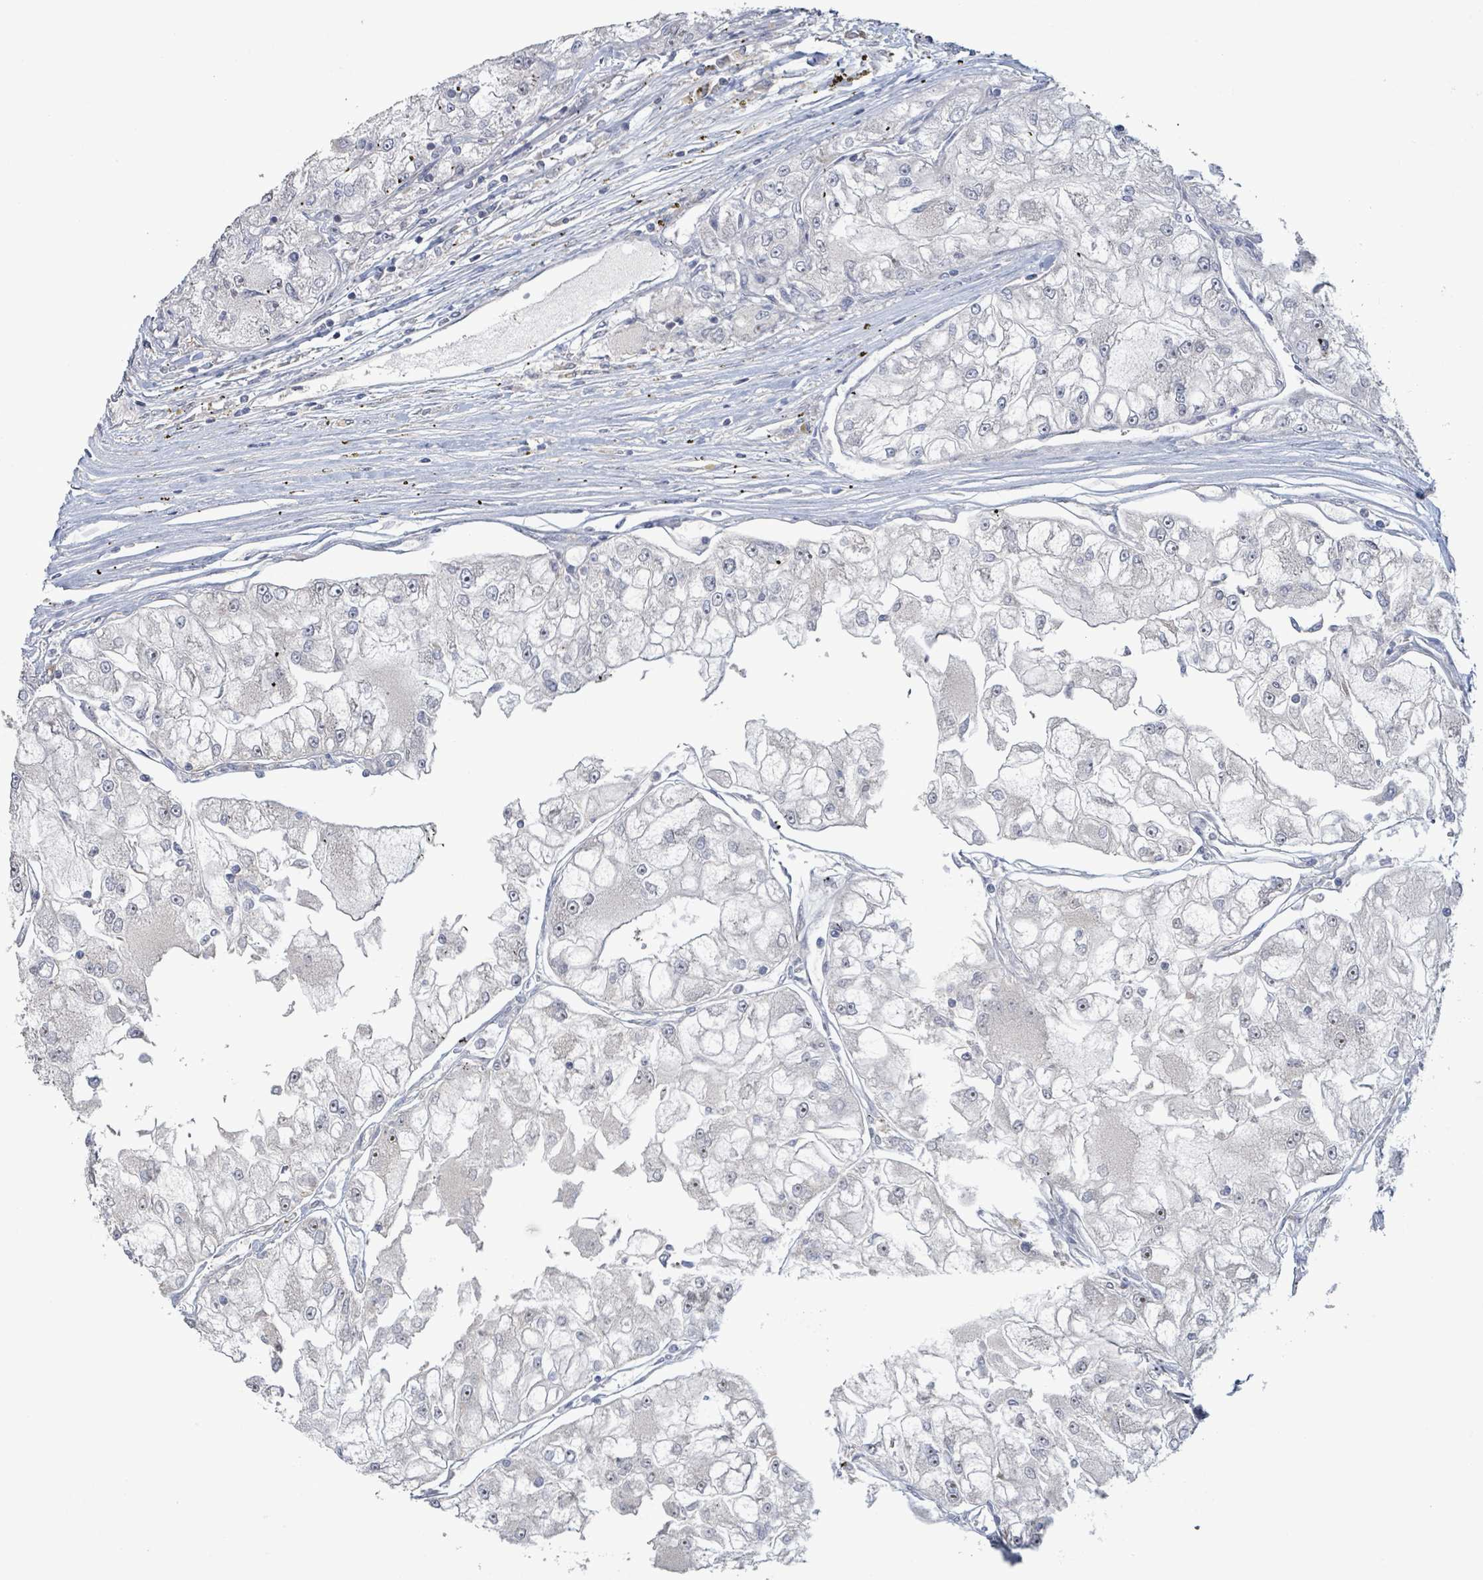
{"staining": {"intensity": "negative", "quantity": "none", "location": "none"}, "tissue": "renal cancer", "cell_type": "Tumor cells", "image_type": "cancer", "snomed": [{"axis": "morphology", "description": "Adenocarcinoma, NOS"}, {"axis": "topography", "description": "Kidney"}], "caption": "Immunohistochemistry (IHC) image of adenocarcinoma (renal) stained for a protein (brown), which shows no expression in tumor cells. (Brightfield microscopy of DAB IHC at high magnification).", "gene": "LILRA4", "patient": {"sex": "female", "age": 72}}